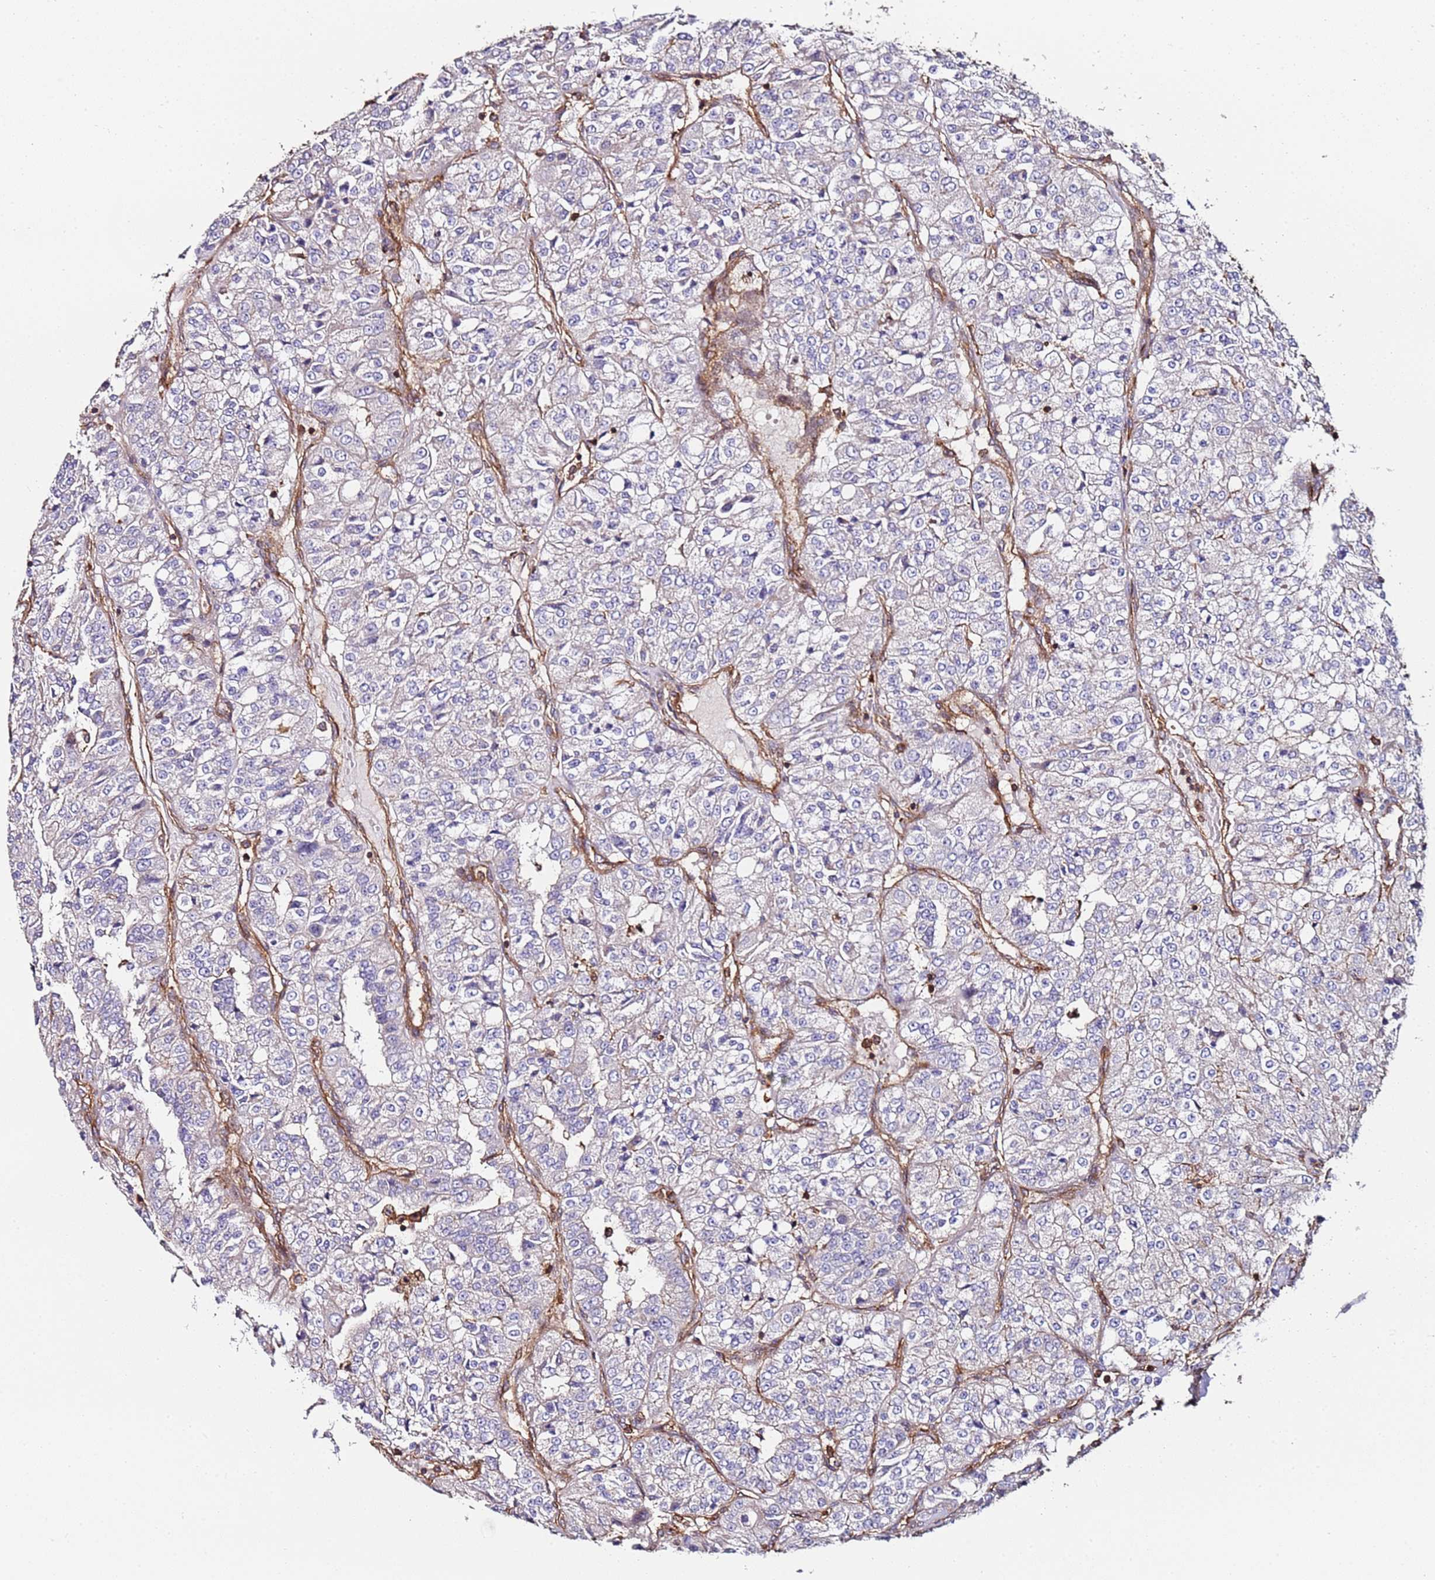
{"staining": {"intensity": "weak", "quantity": "25%-75%", "location": "cytoplasmic/membranous"}, "tissue": "renal cancer", "cell_type": "Tumor cells", "image_type": "cancer", "snomed": [{"axis": "morphology", "description": "Adenocarcinoma, NOS"}, {"axis": "topography", "description": "Kidney"}], "caption": "Protein staining of renal cancer (adenocarcinoma) tissue shows weak cytoplasmic/membranous staining in approximately 25%-75% of tumor cells.", "gene": "CYP2U1", "patient": {"sex": "female", "age": 63}}